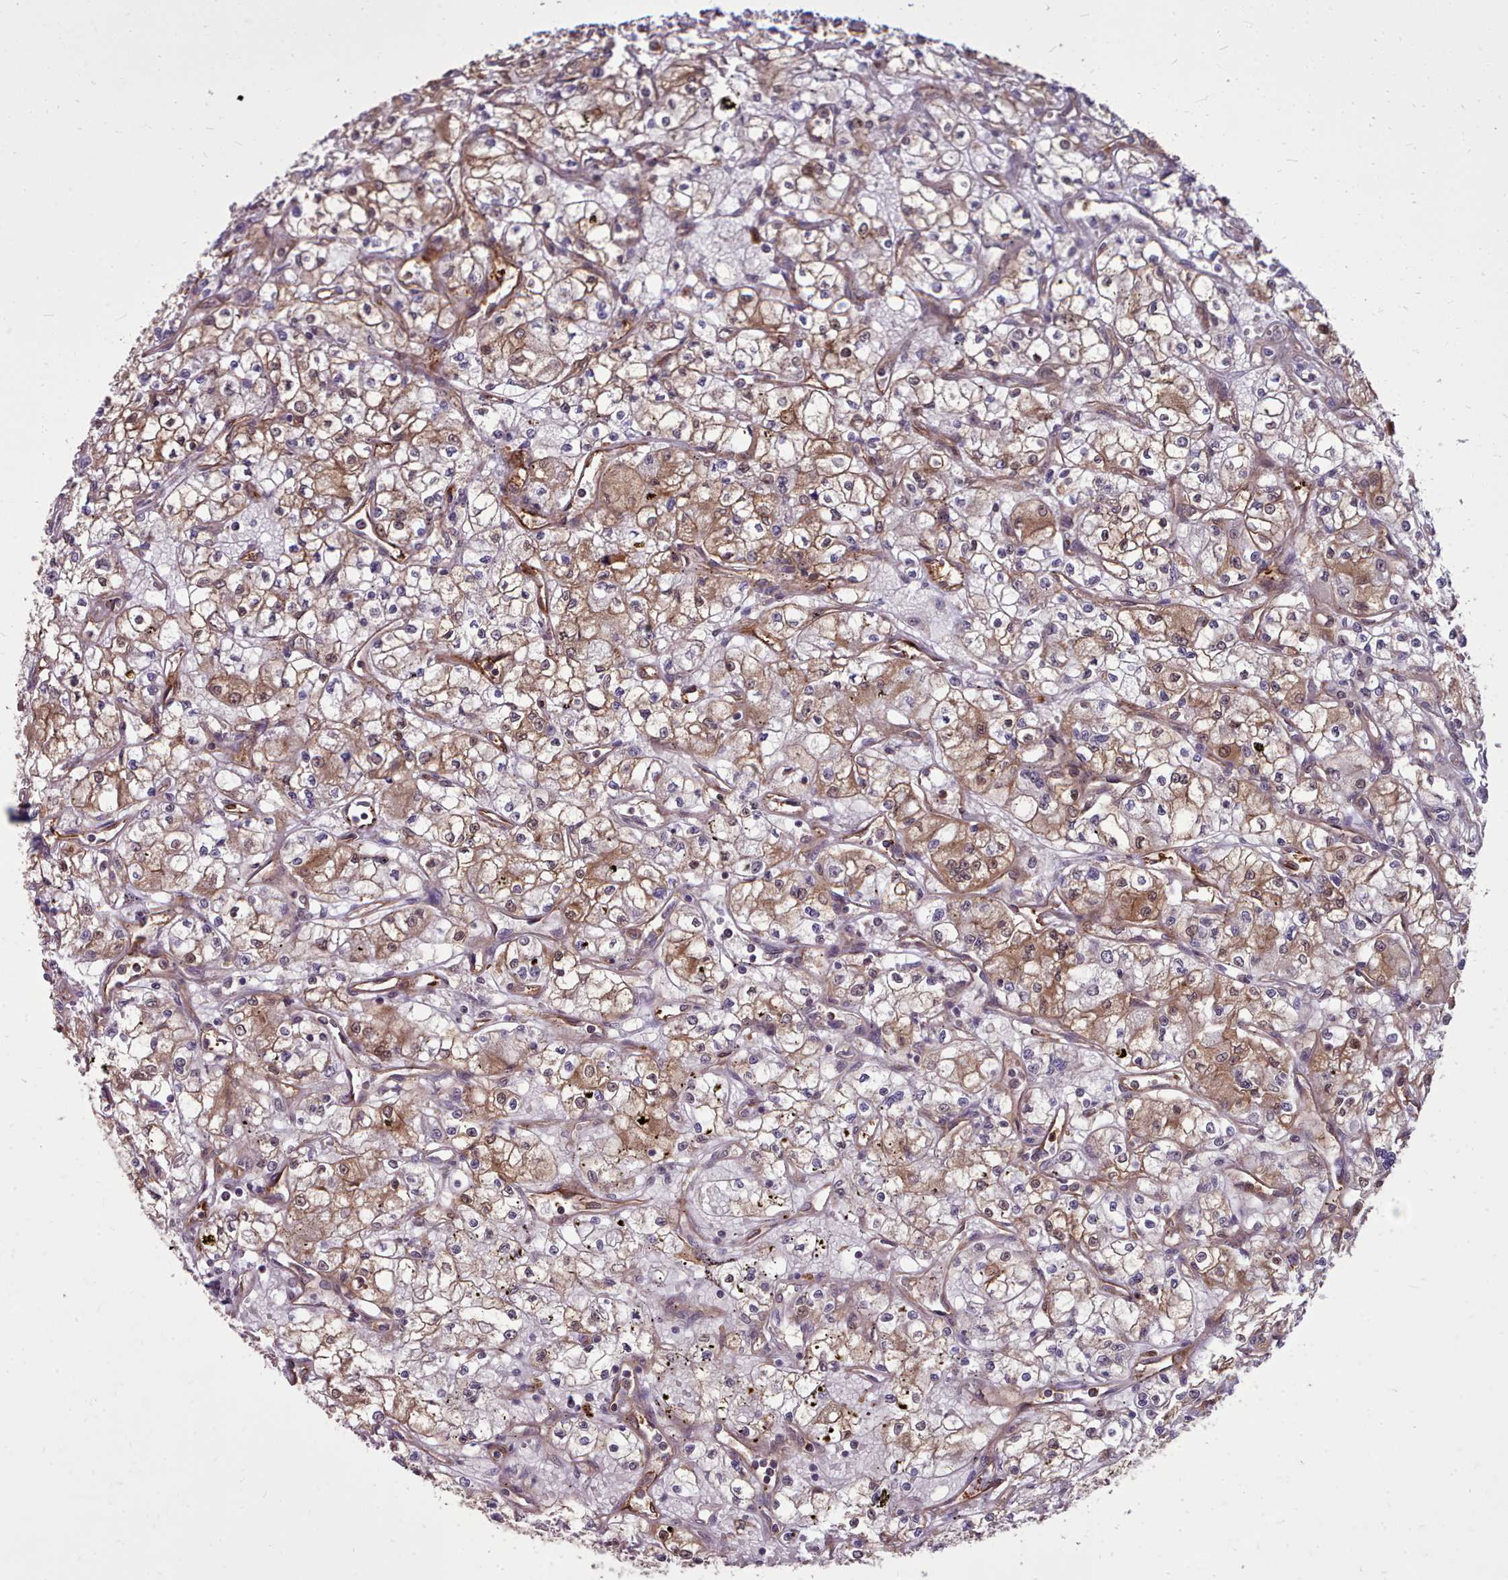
{"staining": {"intensity": "moderate", "quantity": ">75%", "location": "cytoplasmic/membranous"}, "tissue": "renal cancer", "cell_type": "Tumor cells", "image_type": "cancer", "snomed": [{"axis": "morphology", "description": "Adenocarcinoma, NOS"}, {"axis": "topography", "description": "Kidney"}], "caption": "This micrograph reveals immunohistochemistry (IHC) staining of renal cancer (adenocarcinoma), with medium moderate cytoplasmic/membranous expression in about >75% of tumor cells.", "gene": "AHCY", "patient": {"sex": "male", "age": 59}}